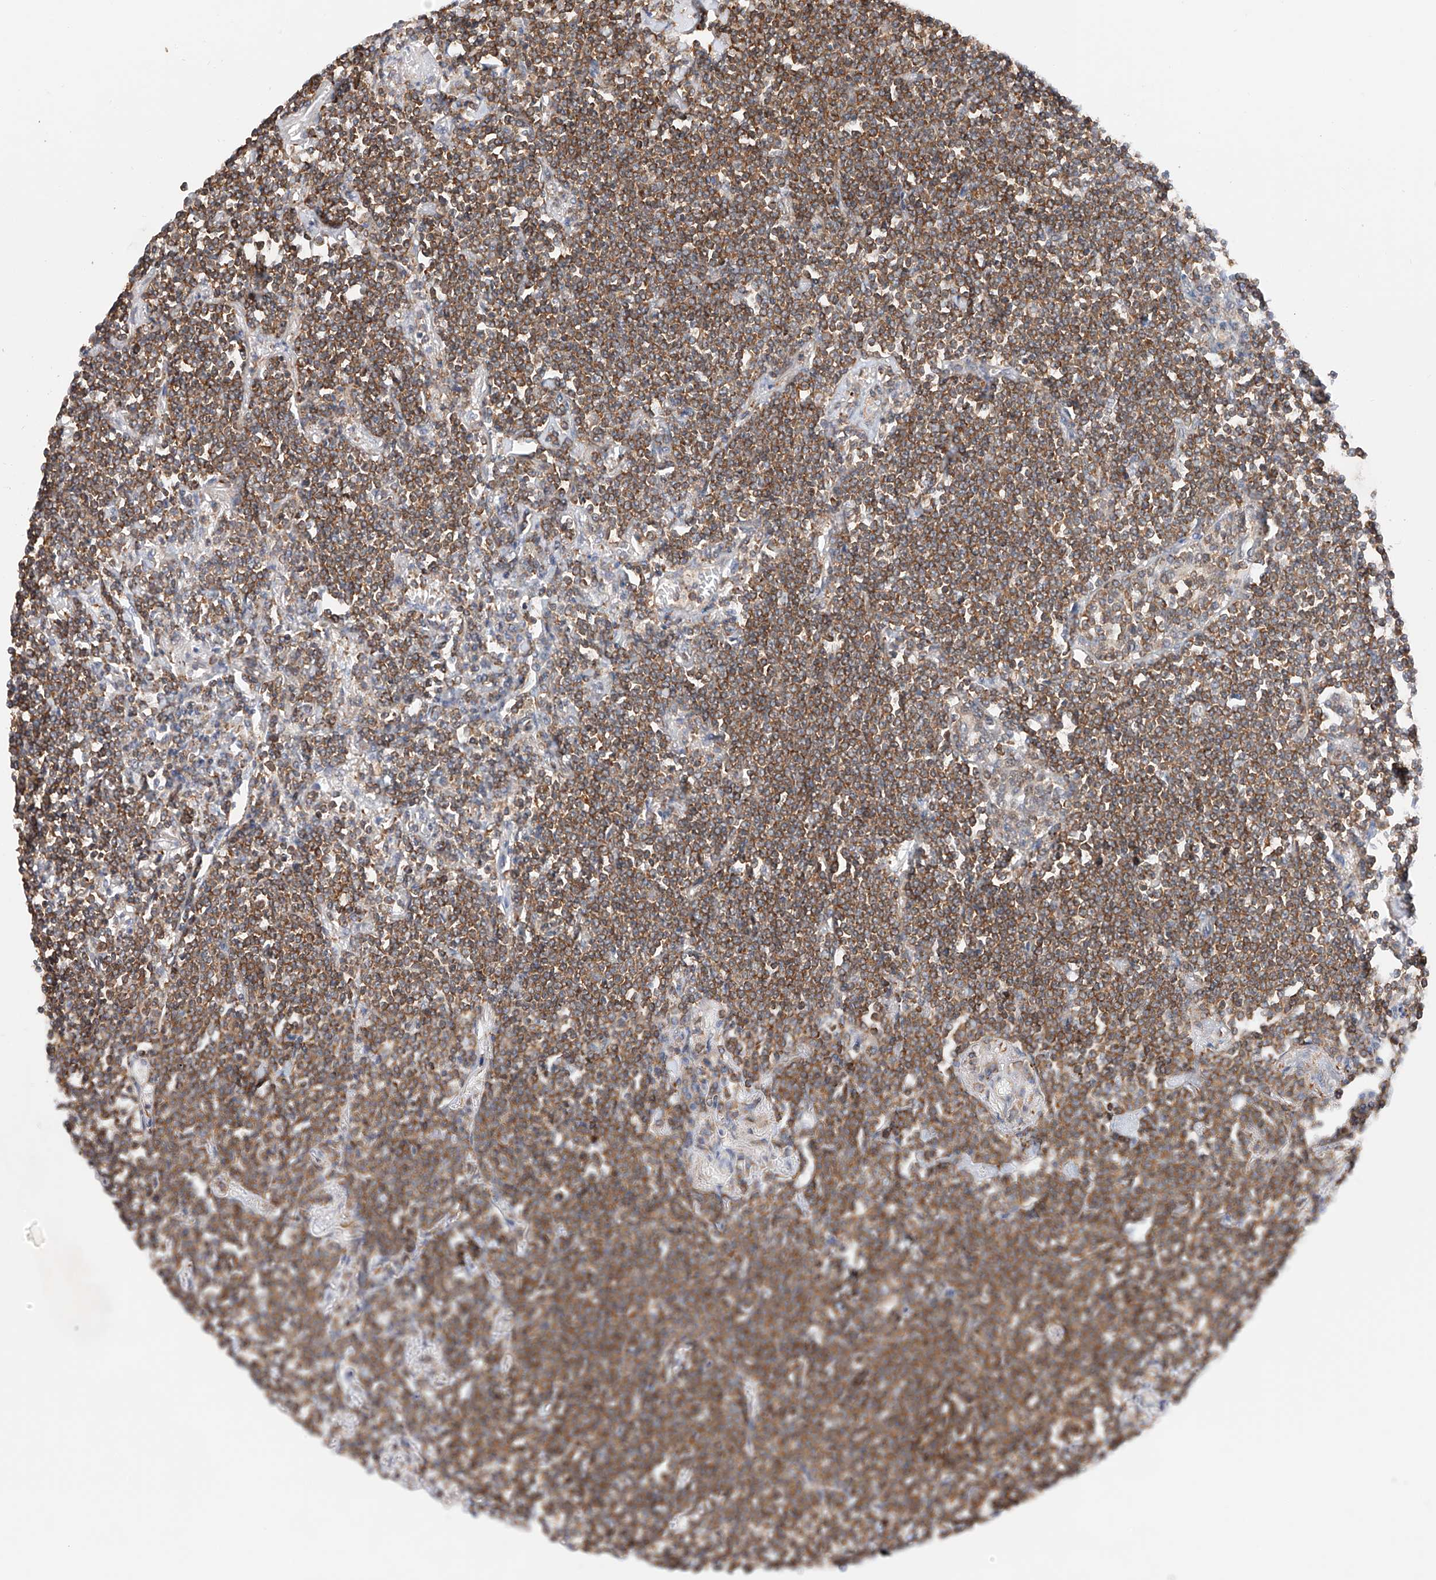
{"staining": {"intensity": "moderate", "quantity": ">75%", "location": "cytoplasmic/membranous"}, "tissue": "lymphoma", "cell_type": "Tumor cells", "image_type": "cancer", "snomed": [{"axis": "morphology", "description": "Malignant lymphoma, non-Hodgkin's type, Low grade"}, {"axis": "topography", "description": "Lung"}], "caption": "There is medium levels of moderate cytoplasmic/membranous staining in tumor cells of malignant lymphoma, non-Hodgkin's type (low-grade), as demonstrated by immunohistochemical staining (brown color).", "gene": "MFN2", "patient": {"sex": "female", "age": 71}}